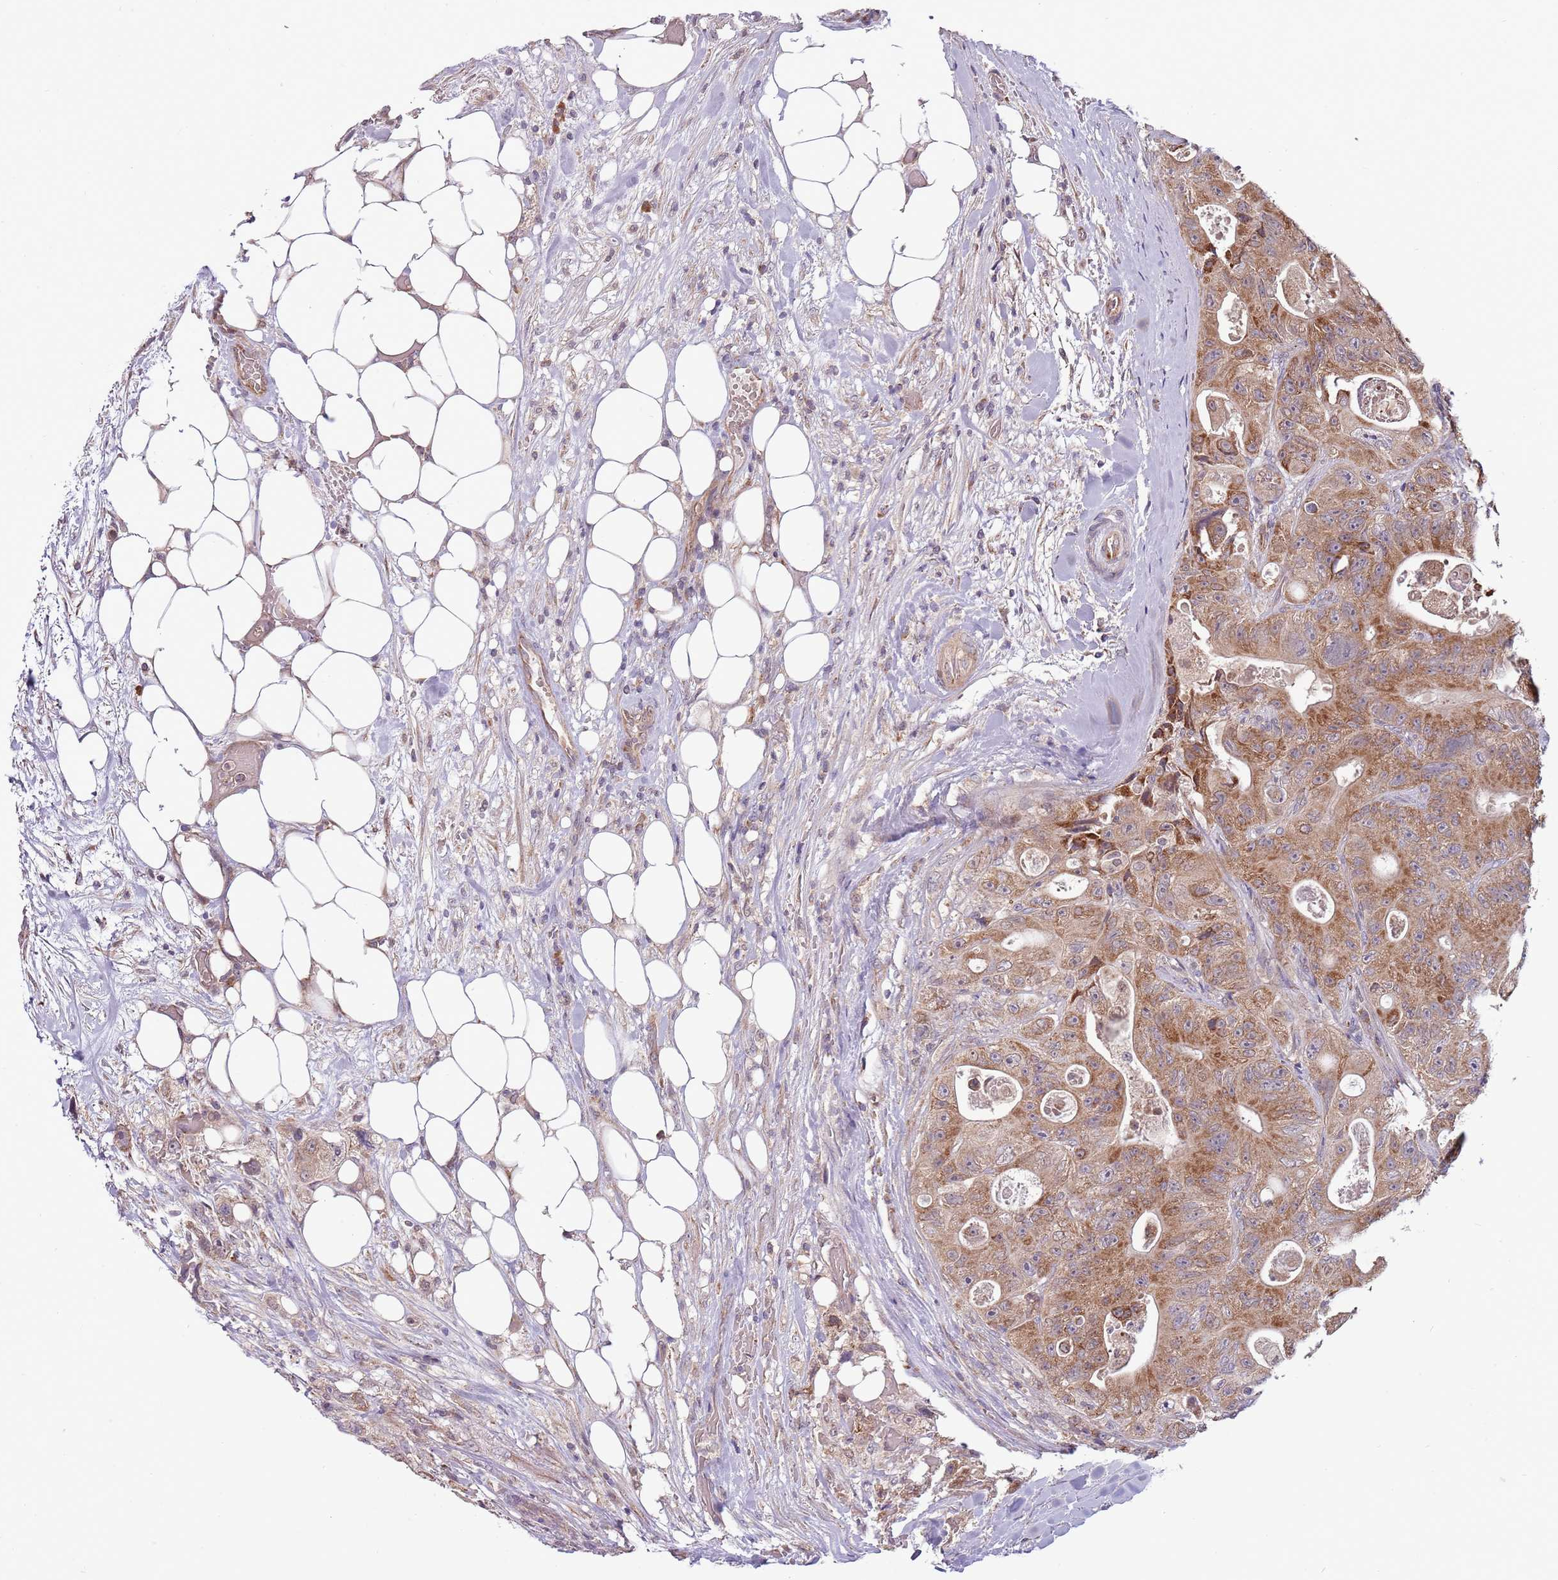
{"staining": {"intensity": "moderate", "quantity": "25%-75%", "location": "cytoplasmic/membranous"}, "tissue": "colorectal cancer", "cell_type": "Tumor cells", "image_type": "cancer", "snomed": [{"axis": "morphology", "description": "Adenocarcinoma, NOS"}, {"axis": "topography", "description": "Colon"}], "caption": "Tumor cells show medium levels of moderate cytoplasmic/membranous staining in about 25%-75% of cells in adenocarcinoma (colorectal).", "gene": "RNF181", "patient": {"sex": "female", "age": 46}}